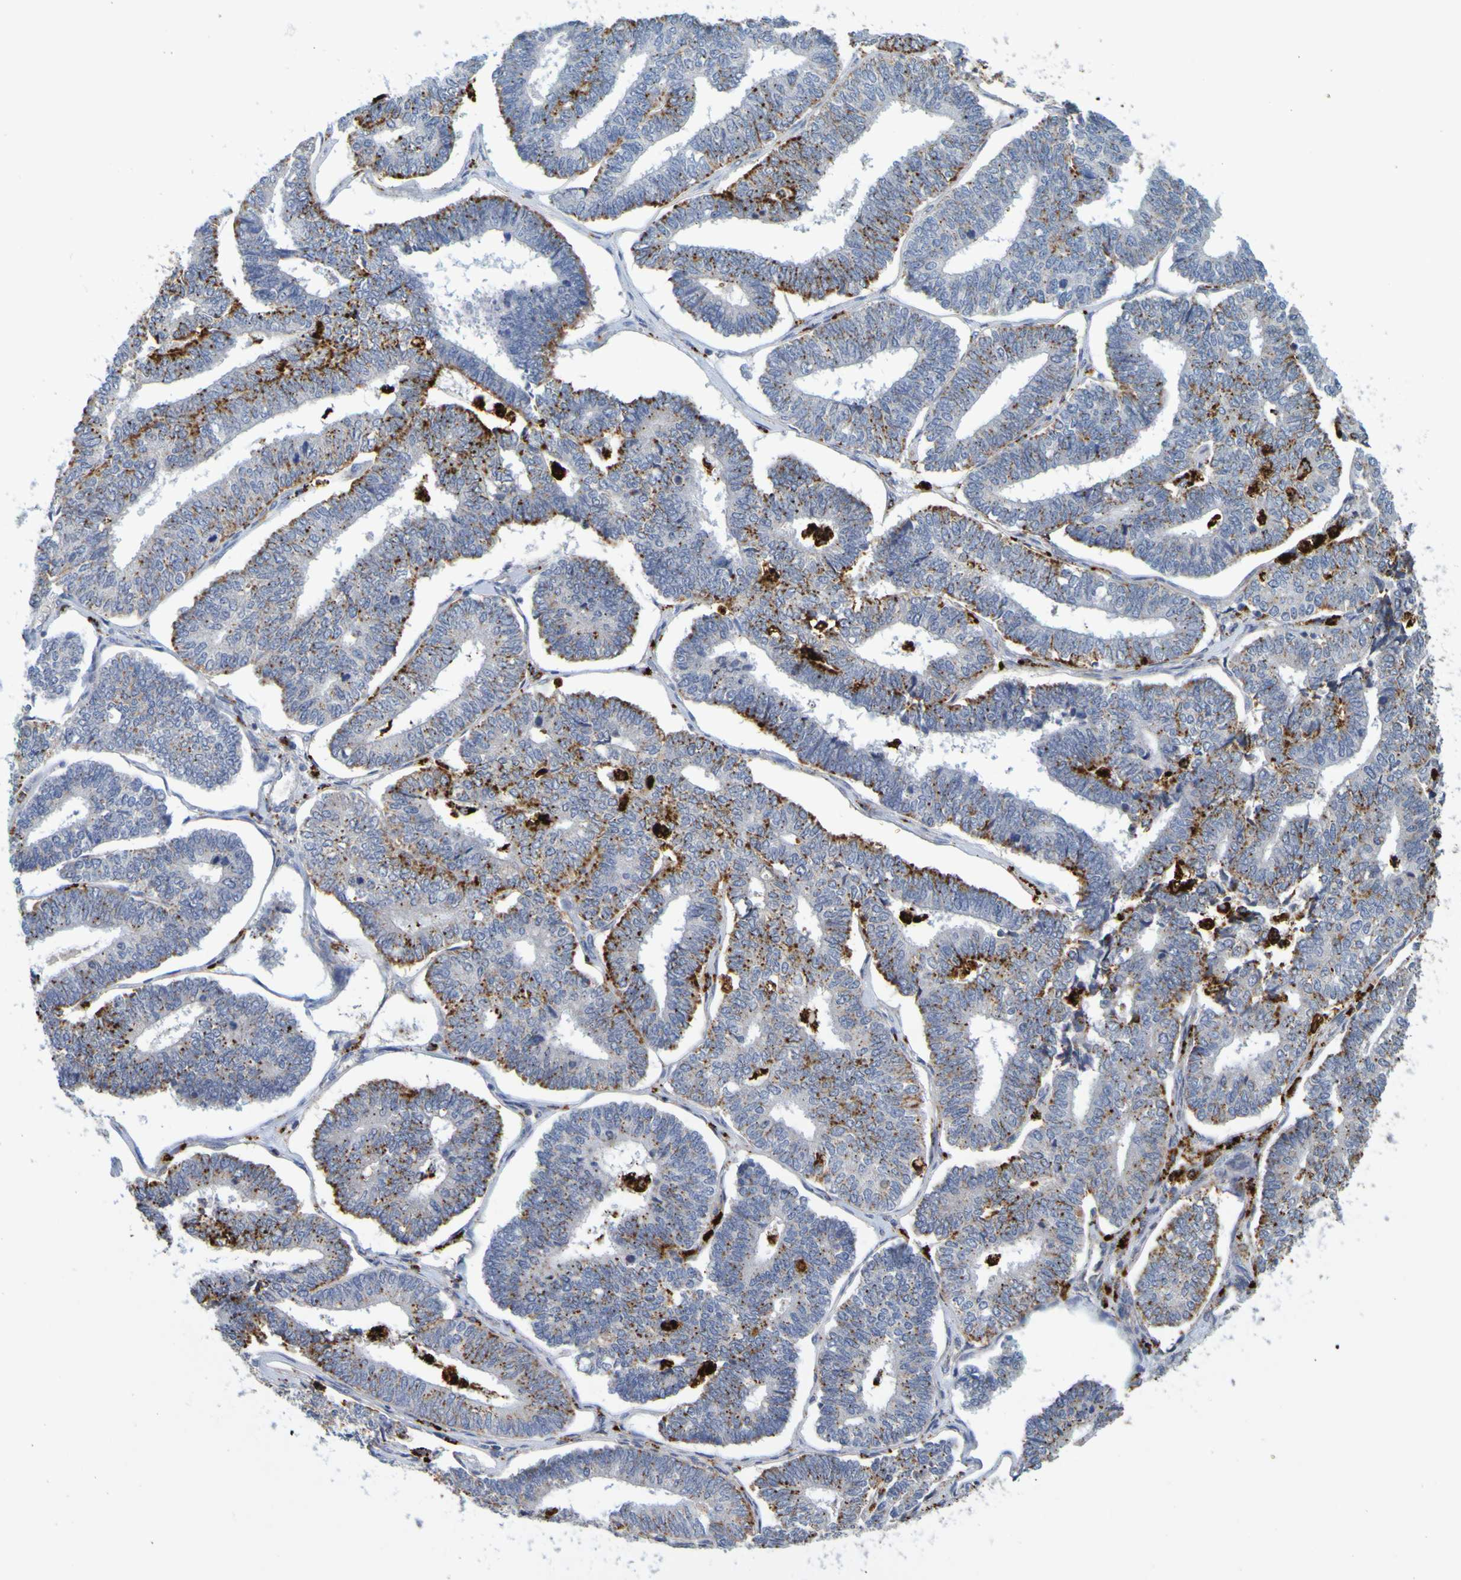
{"staining": {"intensity": "moderate", "quantity": "25%-75%", "location": "cytoplasmic/membranous"}, "tissue": "endometrial cancer", "cell_type": "Tumor cells", "image_type": "cancer", "snomed": [{"axis": "morphology", "description": "Adenocarcinoma, NOS"}, {"axis": "topography", "description": "Endometrium"}], "caption": "Moderate cytoplasmic/membranous positivity for a protein is present in about 25%-75% of tumor cells of endometrial adenocarcinoma using immunohistochemistry (IHC).", "gene": "TPH1", "patient": {"sex": "female", "age": 70}}